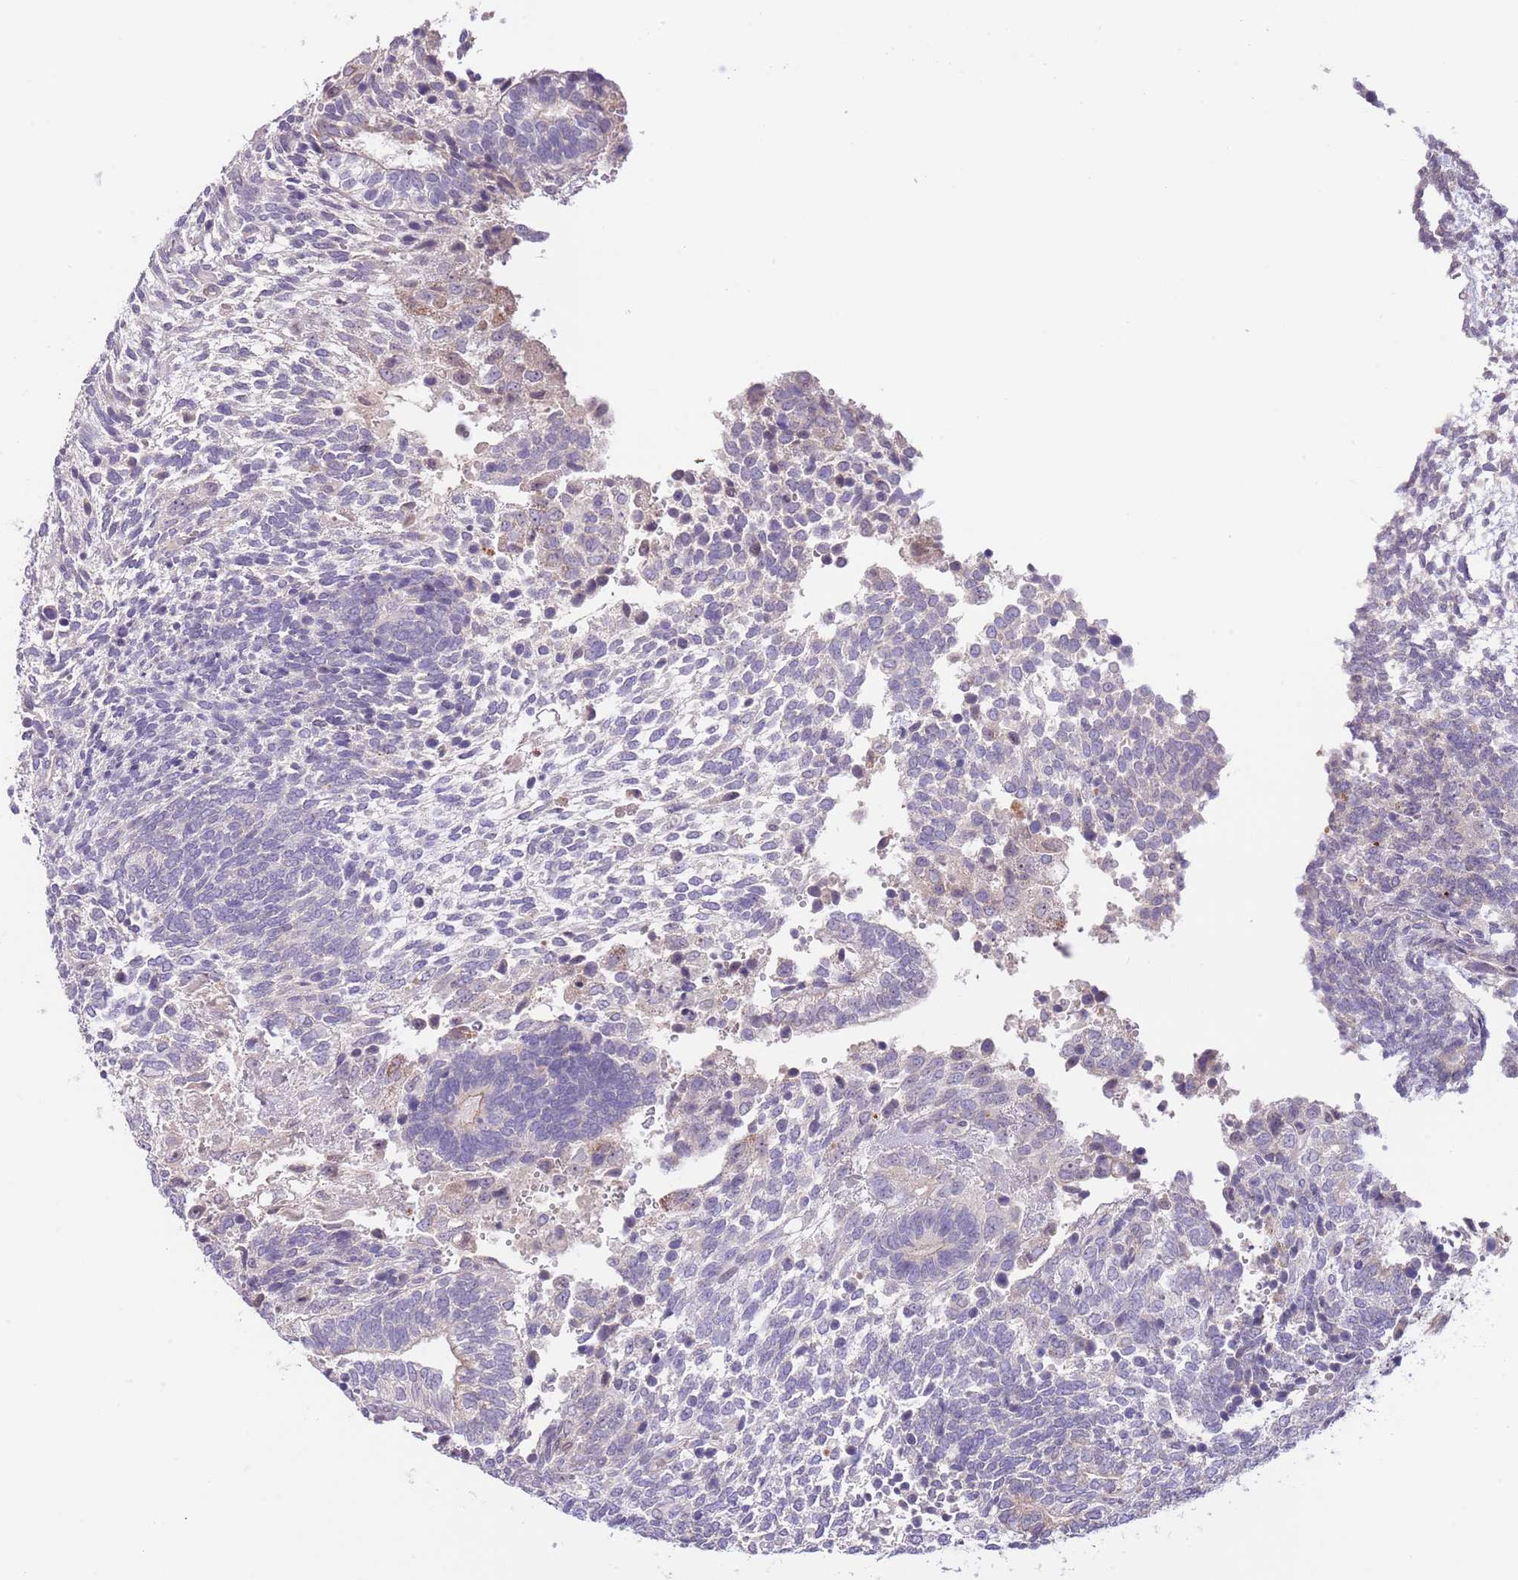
{"staining": {"intensity": "negative", "quantity": "none", "location": "none"}, "tissue": "testis cancer", "cell_type": "Tumor cells", "image_type": "cancer", "snomed": [{"axis": "morphology", "description": "Carcinoma, Embryonal, NOS"}, {"axis": "topography", "description": "Testis"}], "caption": "Image shows no protein expression in tumor cells of testis embryonal carcinoma tissue.", "gene": "AP1S2", "patient": {"sex": "male", "age": 23}}